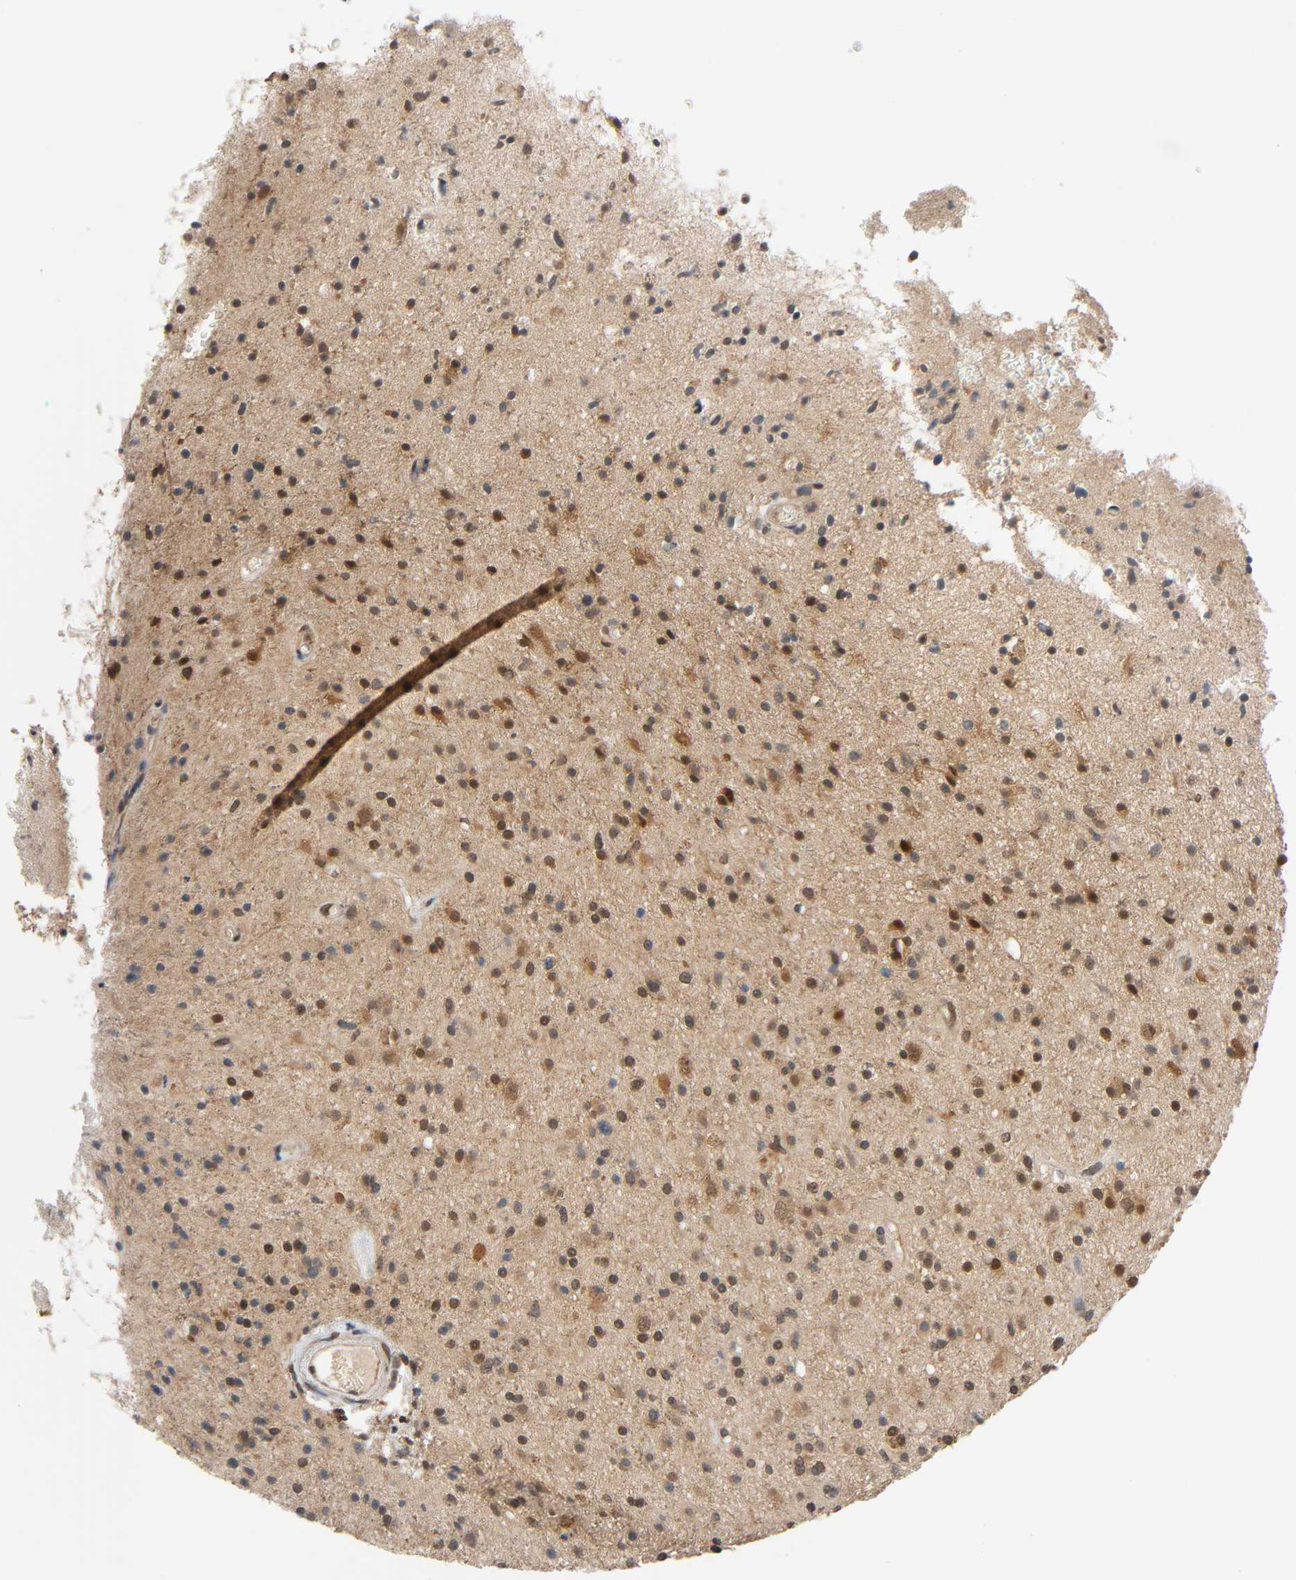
{"staining": {"intensity": "moderate", "quantity": "25%-75%", "location": "cytoplasmic/membranous,nuclear"}, "tissue": "glioma", "cell_type": "Tumor cells", "image_type": "cancer", "snomed": [{"axis": "morphology", "description": "Glioma, malignant, High grade"}, {"axis": "topography", "description": "Brain"}], "caption": "Protein expression analysis of human glioma reveals moderate cytoplasmic/membranous and nuclear positivity in approximately 25%-75% of tumor cells.", "gene": "NEDD8", "patient": {"sex": "male", "age": 33}}